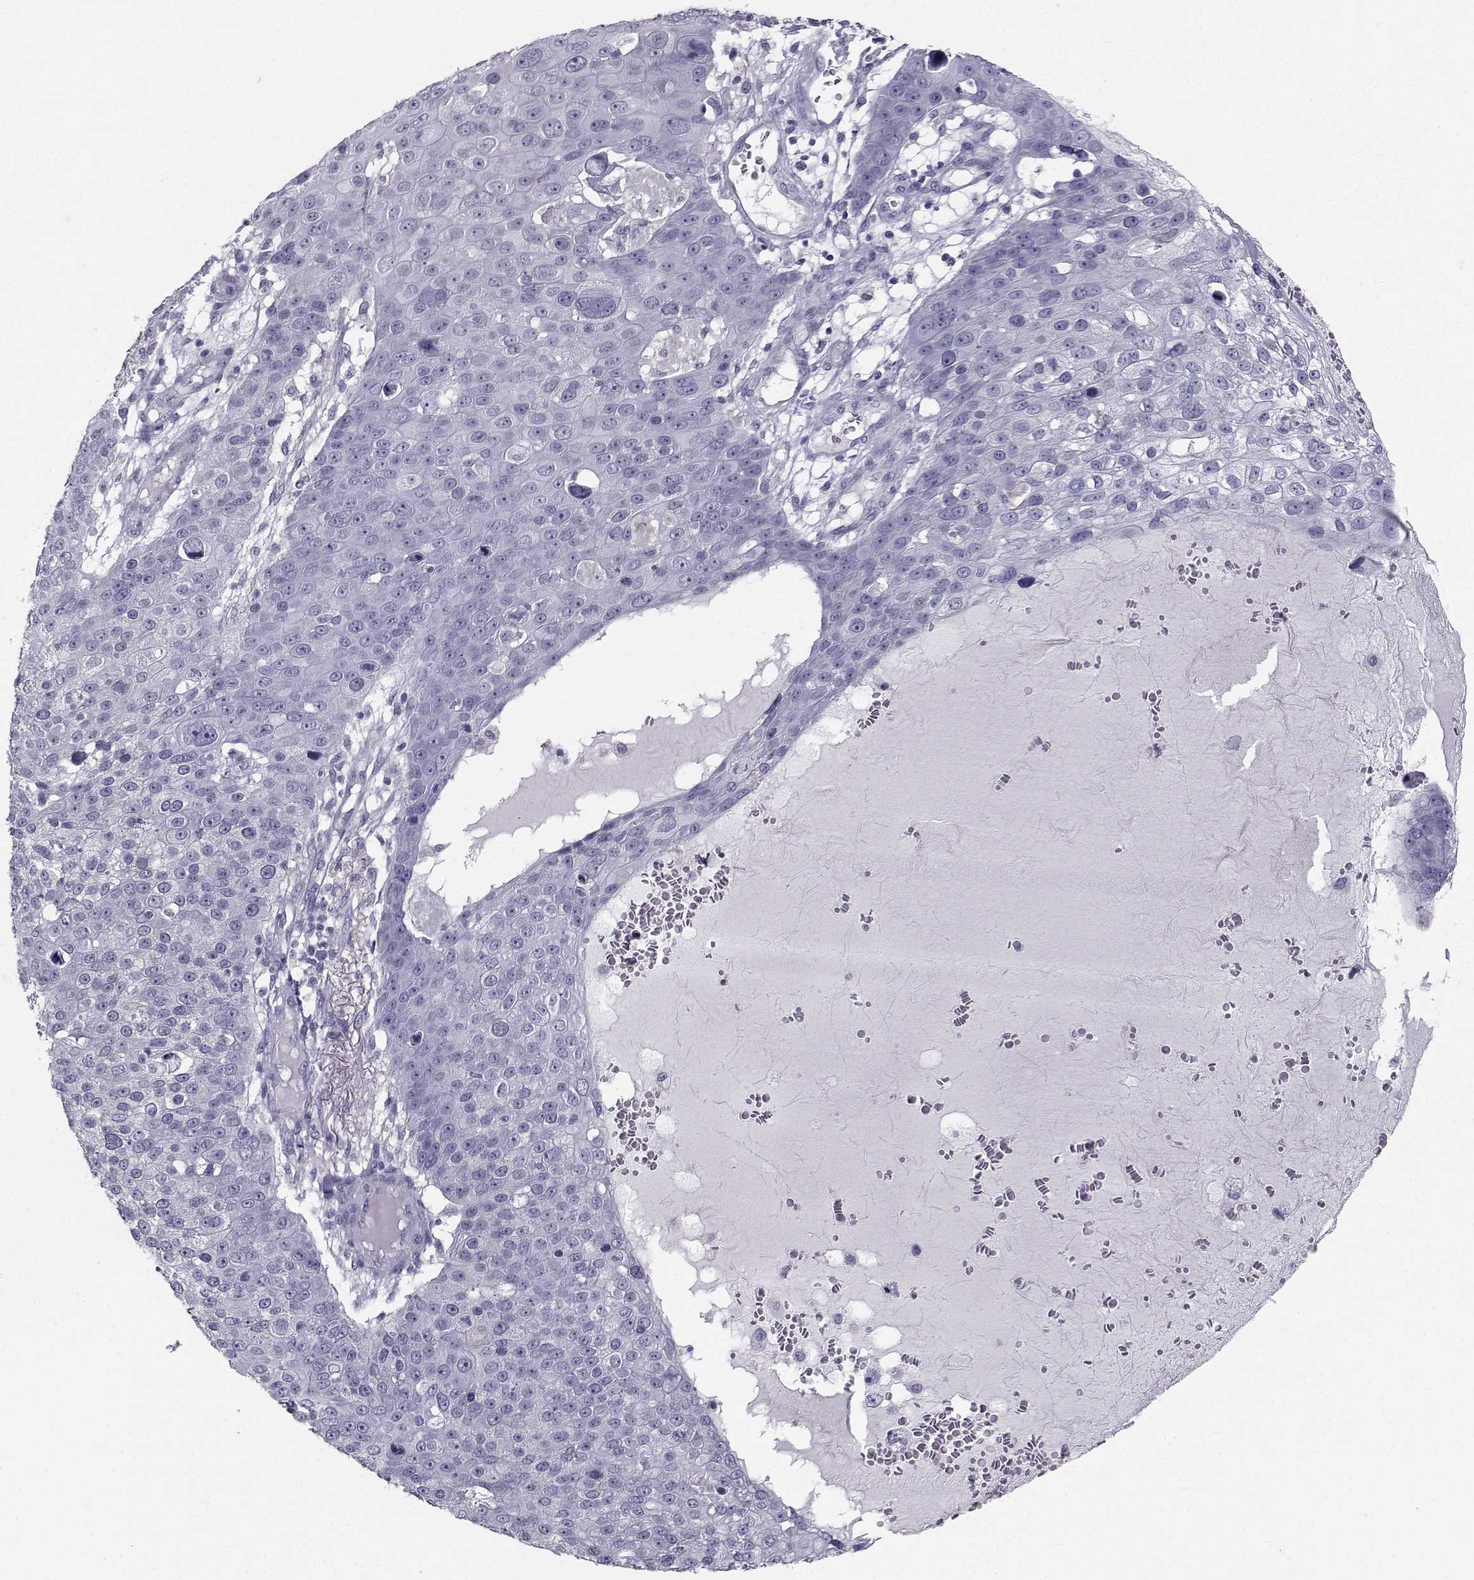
{"staining": {"intensity": "negative", "quantity": "none", "location": "none"}, "tissue": "skin cancer", "cell_type": "Tumor cells", "image_type": "cancer", "snomed": [{"axis": "morphology", "description": "Squamous cell carcinoma, NOS"}, {"axis": "topography", "description": "Skin"}], "caption": "Tumor cells show no significant protein expression in squamous cell carcinoma (skin).", "gene": "SPDYE4", "patient": {"sex": "male", "age": 71}}